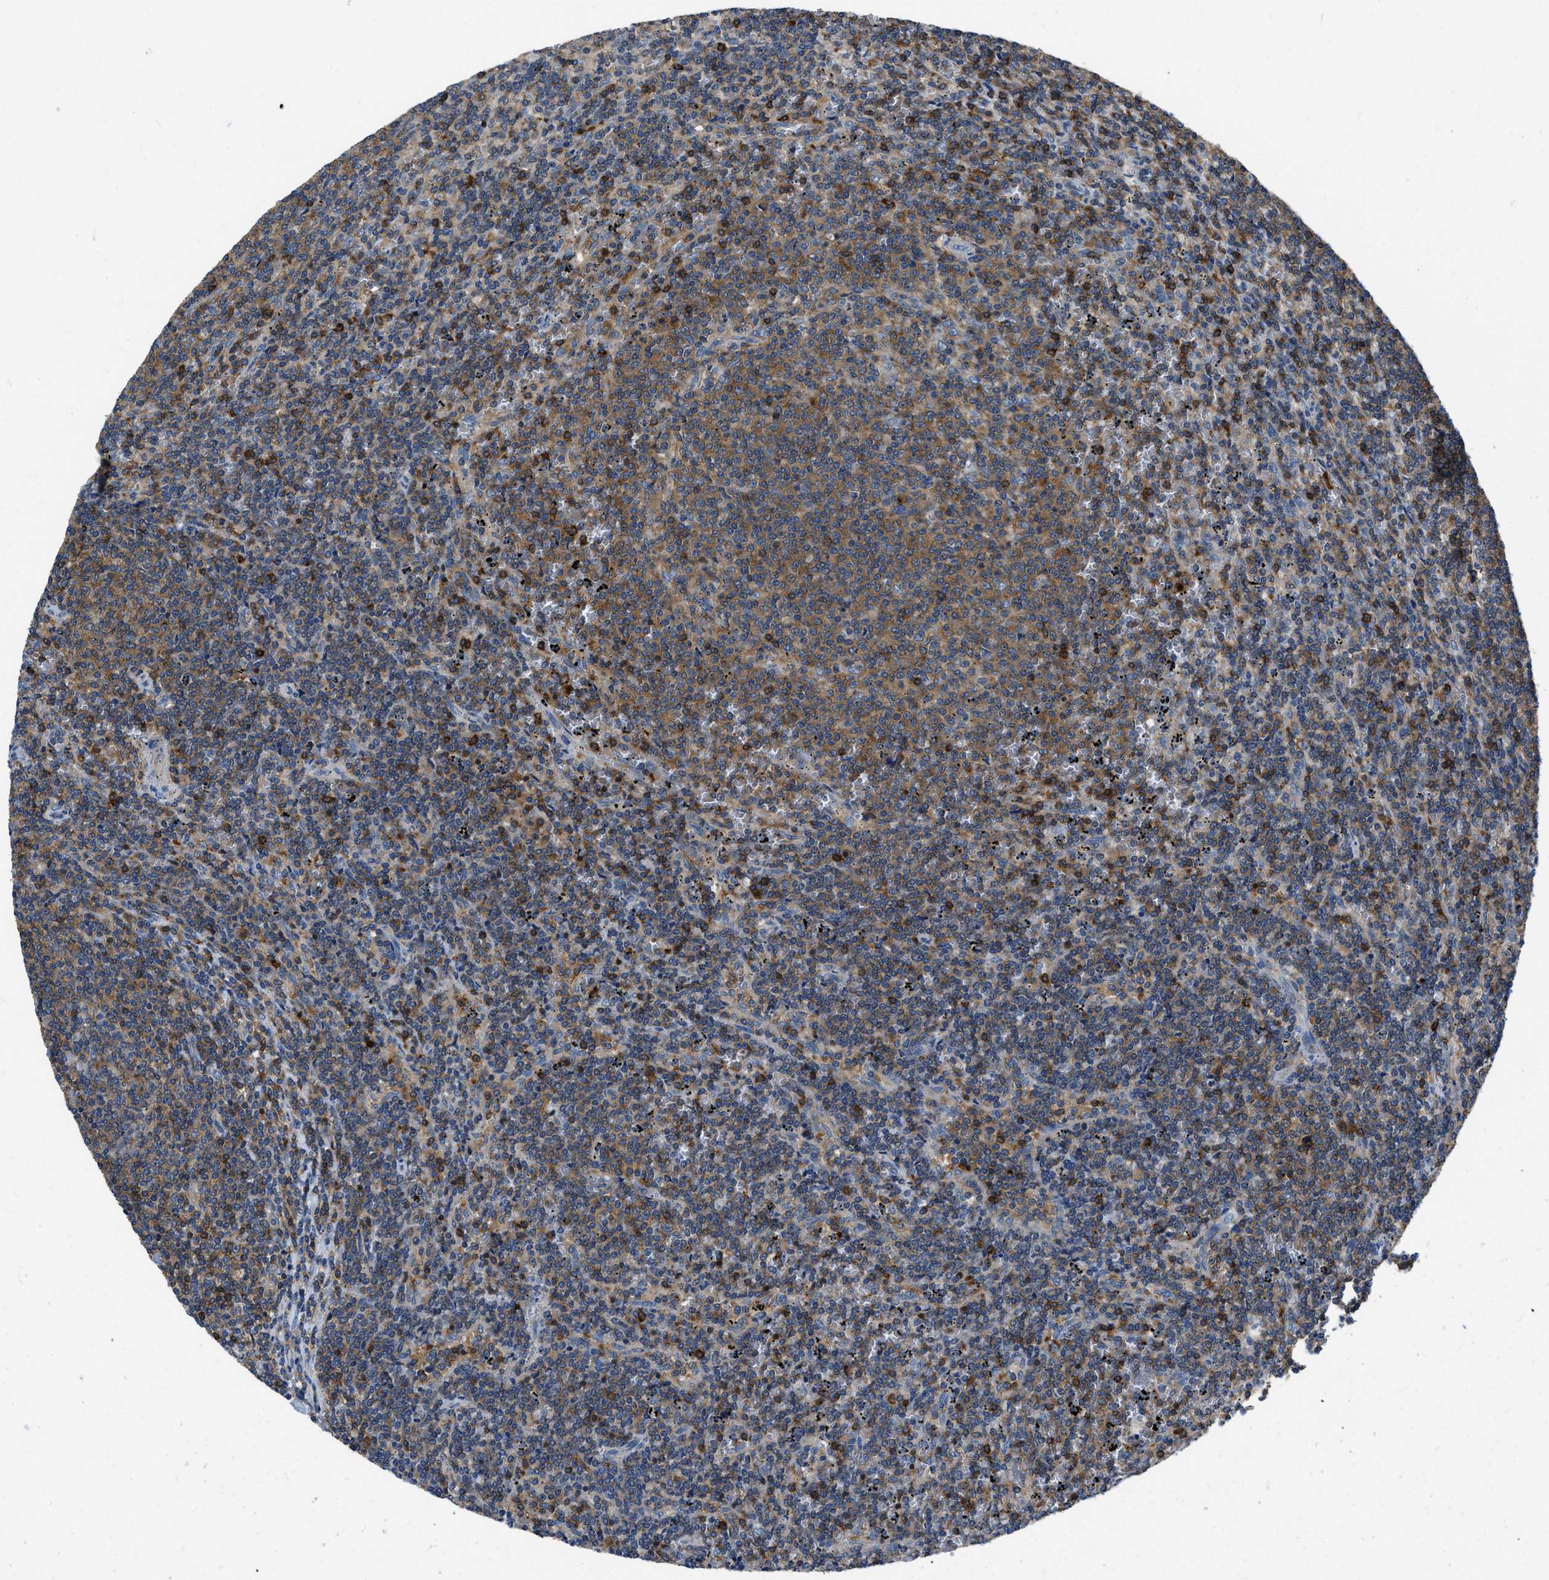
{"staining": {"intensity": "moderate", "quantity": ">75%", "location": "cytoplasmic/membranous"}, "tissue": "lymphoma", "cell_type": "Tumor cells", "image_type": "cancer", "snomed": [{"axis": "morphology", "description": "Malignant lymphoma, non-Hodgkin's type, Low grade"}, {"axis": "topography", "description": "Spleen"}], "caption": "High-power microscopy captured an IHC histopathology image of lymphoma, revealing moderate cytoplasmic/membranous expression in approximately >75% of tumor cells.", "gene": "YARS1", "patient": {"sex": "female", "age": 50}}